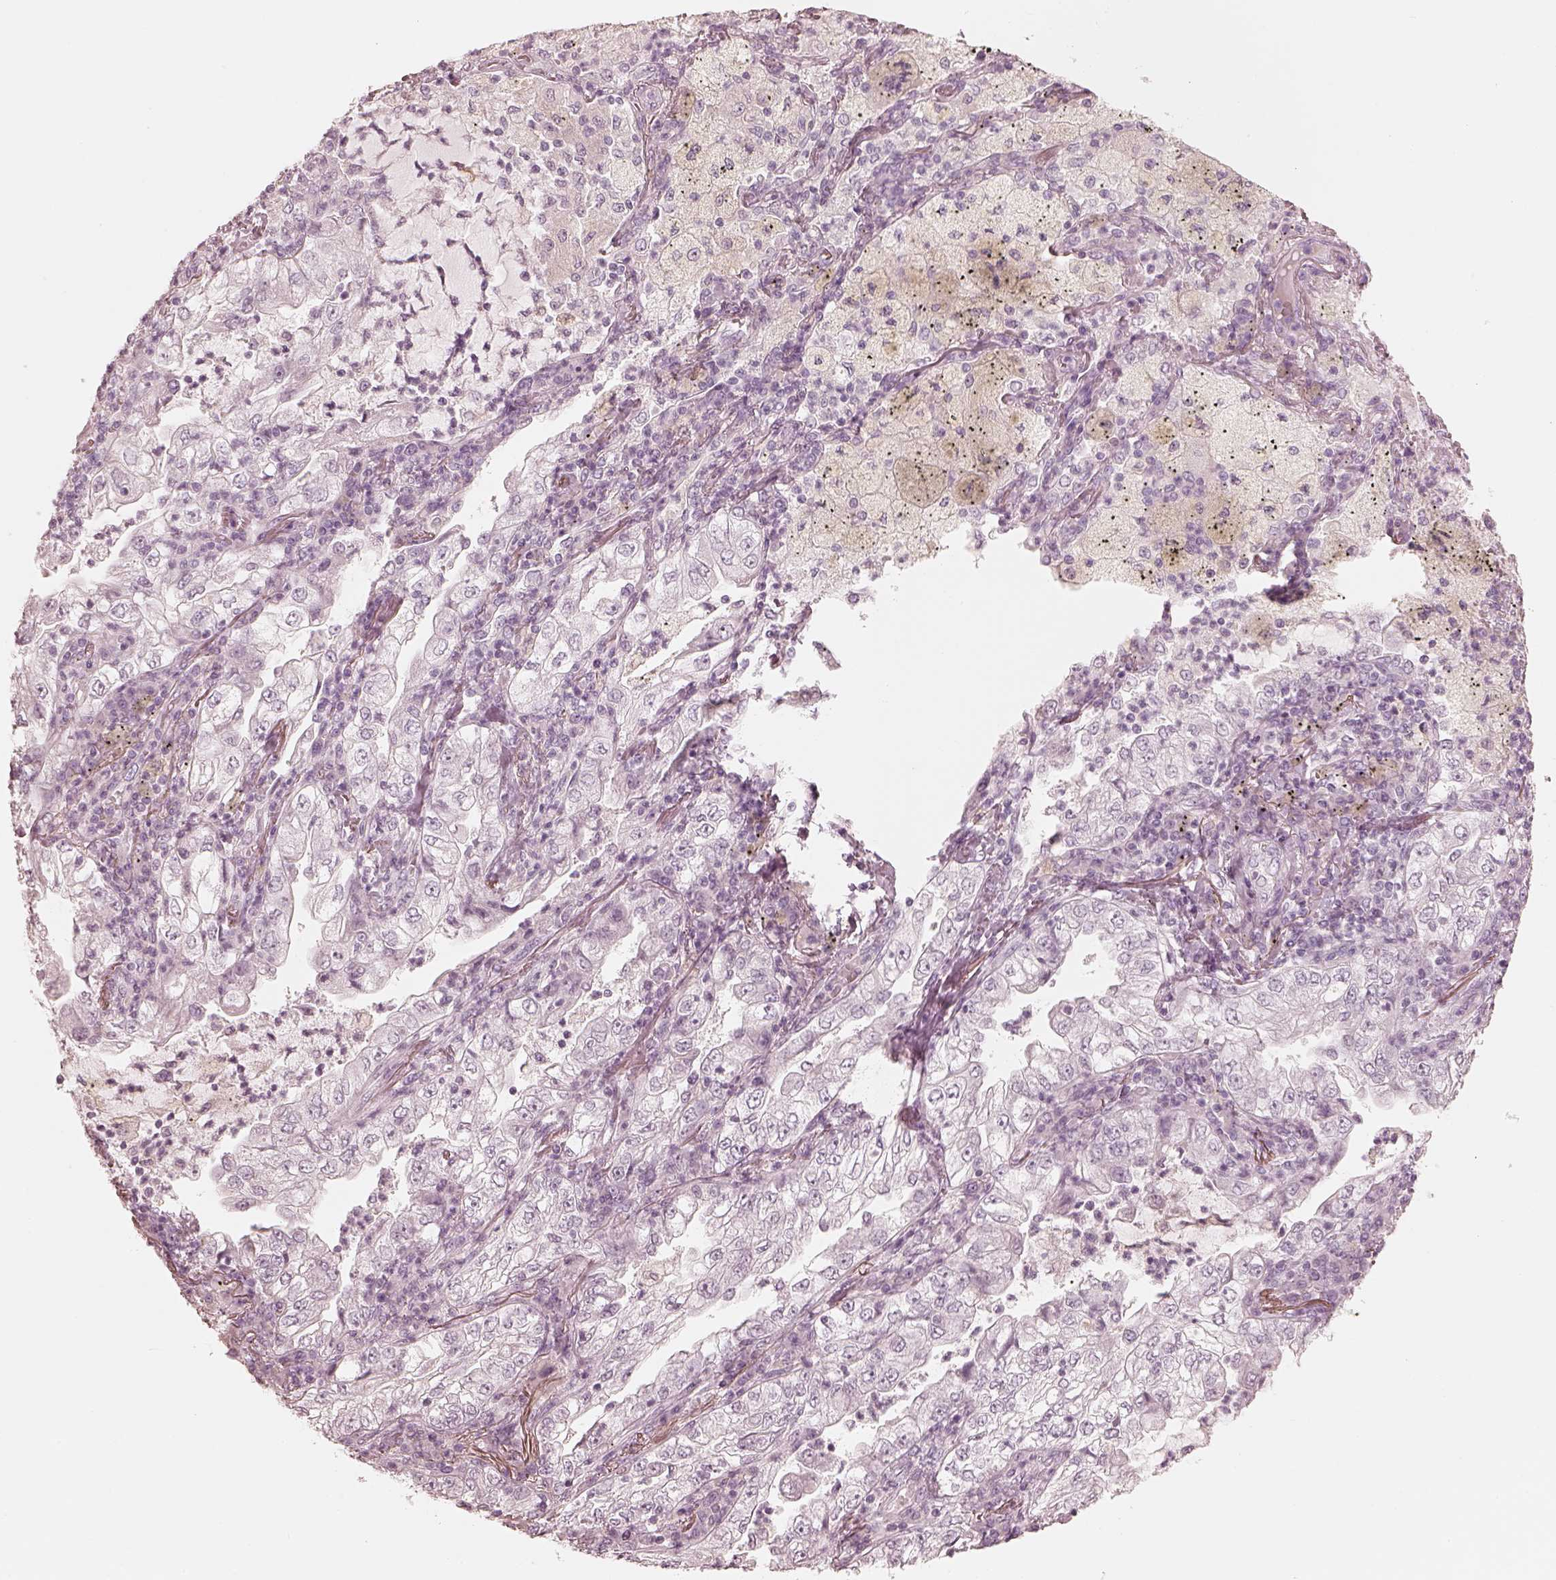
{"staining": {"intensity": "negative", "quantity": "none", "location": "none"}, "tissue": "lung cancer", "cell_type": "Tumor cells", "image_type": "cancer", "snomed": [{"axis": "morphology", "description": "Adenocarcinoma, NOS"}, {"axis": "topography", "description": "Lung"}], "caption": "This is an immunohistochemistry (IHC) micrograph of human lung cancer. There is no staining in tumor cells.", "gene": "CALR3", "patient": {"sex": "female", "age": 73}}